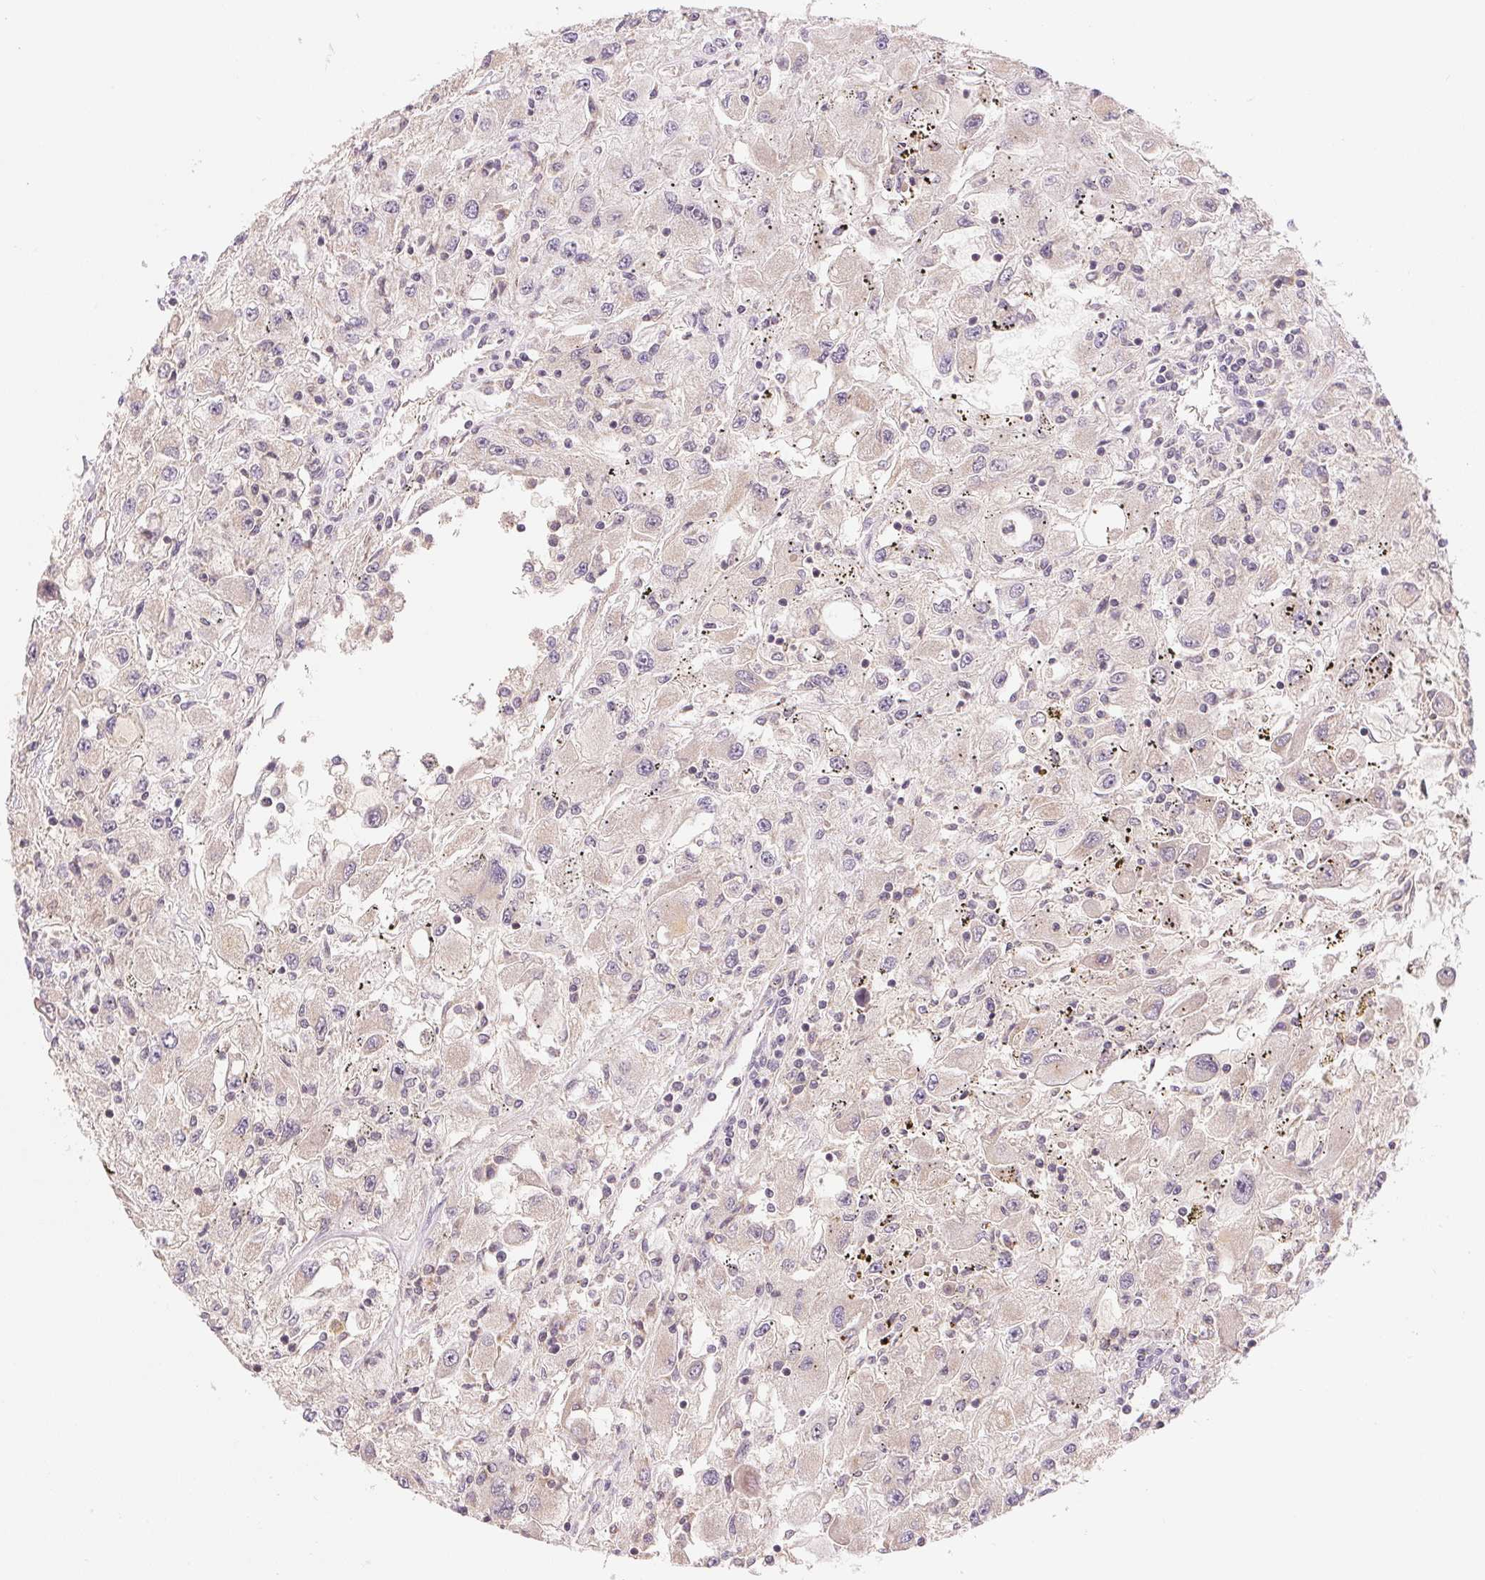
{"staining": {"intensity": "negative", "quantity": "none", "location": "none"}, "tissue": "renal cancer", "cell_type": "Tumor cells", "image_type": "cancer", "snomed": [{"axis": "morphology", "description": "Adenocarcinoma, NOS"}, {"axis": "topography", "description": "Kidney"}], "caption": "Human renal adenocarcinoma stained for a protein using IHC displays no staining in tumor cells.", "gene": "BNIP5", "patient": {"sex": "female", "age": 67}}